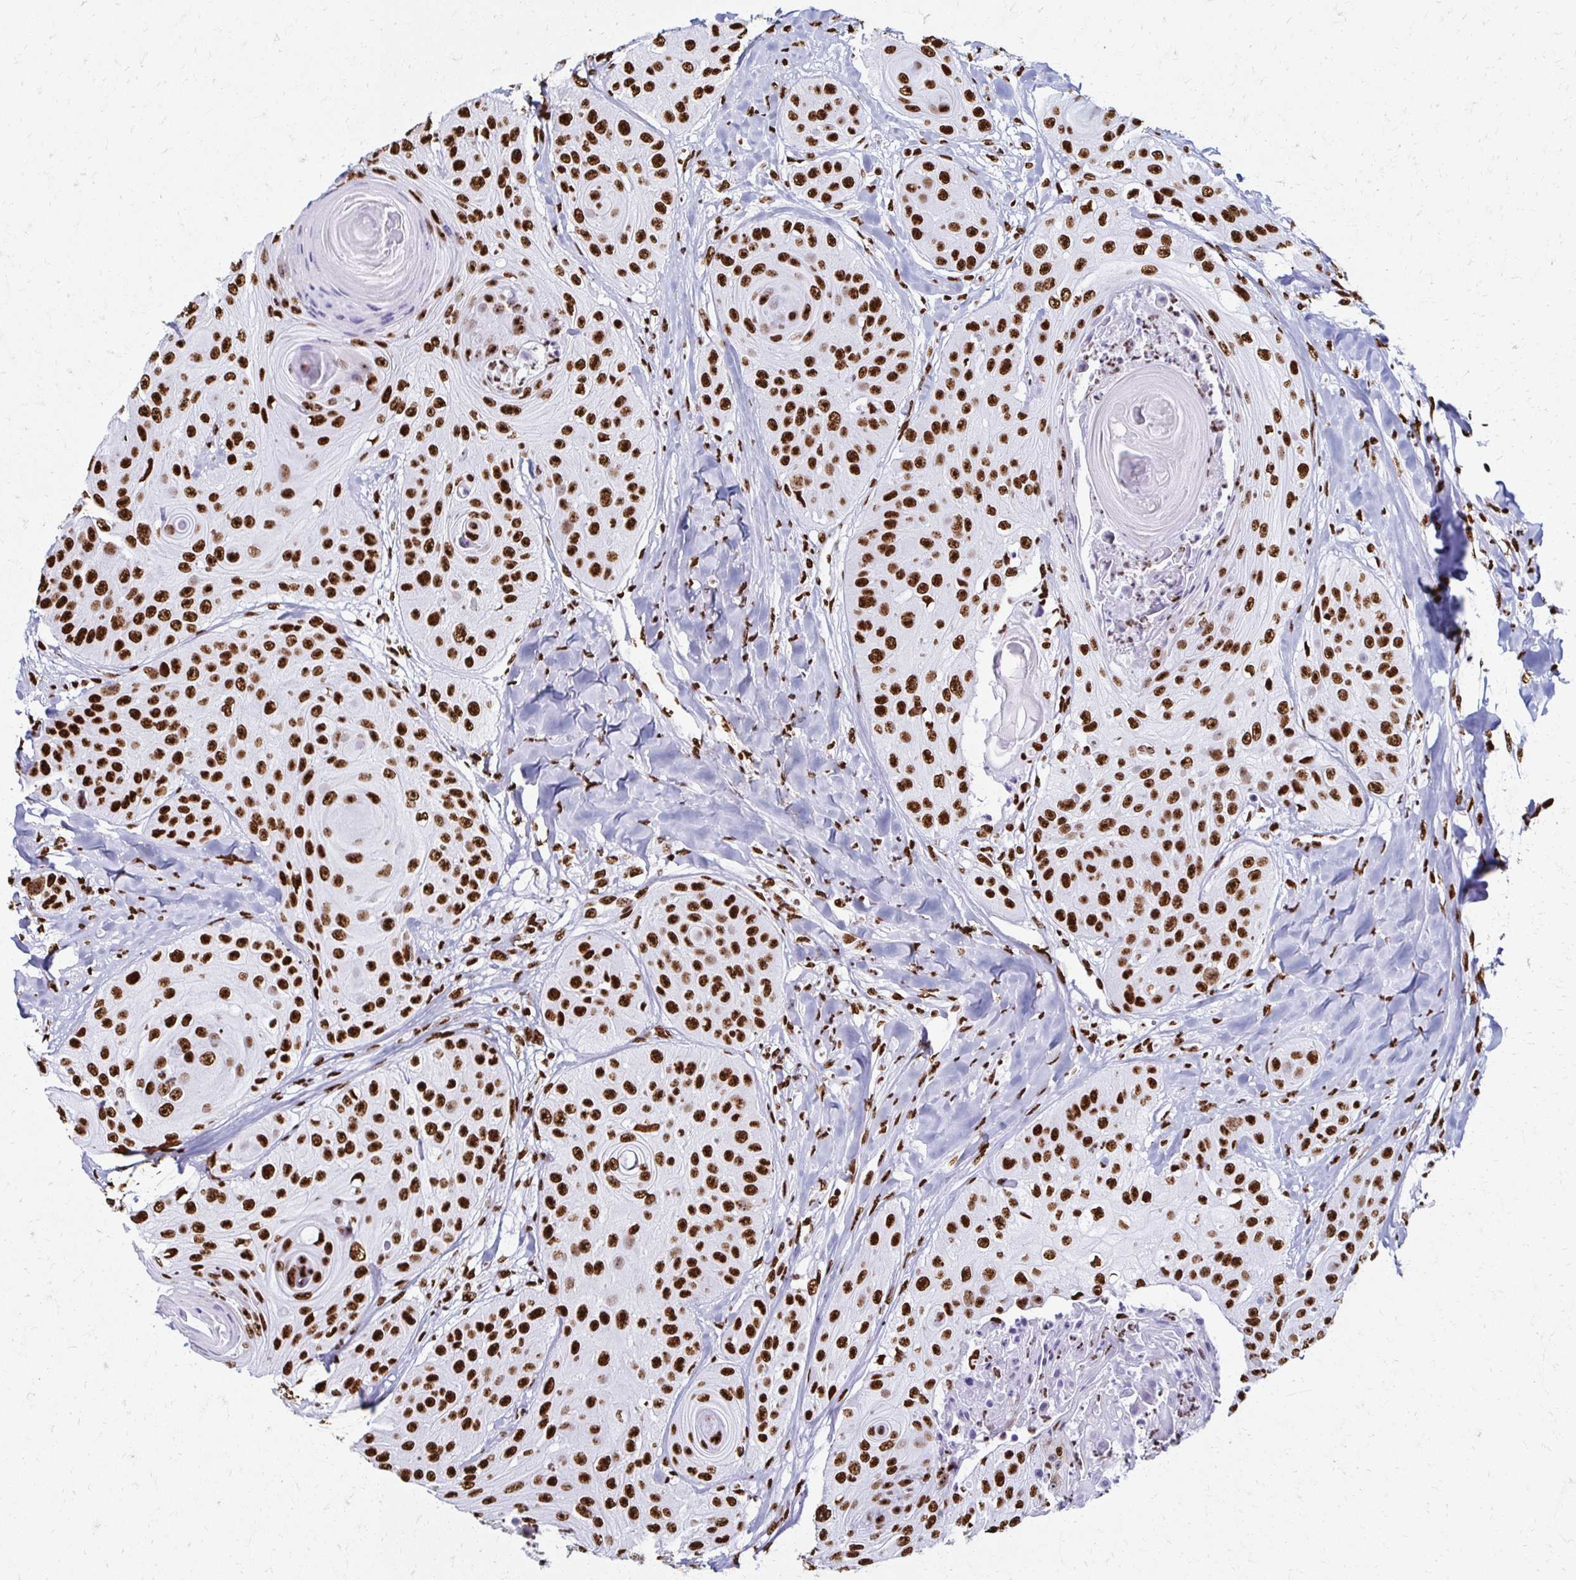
{"staining": {"intensity": "strong", "quantity": ">75%", "location": "nuclear"}, "tissue": "head and neck cancer", "cell_type": "Tumor cells", "image_type": "cancer", "snomed": [{"axis": "morphology", "description": "Squamous cell carcinoma, NOS"}, {"axis": "topography", "description": "Head-Neck"}], "caption": "IHC staining of head and neck cancer (squamous cell carcinoma), which reveals high levels of strong nuclear positivity in about >75% of tumor cells indicating strong nuclear protein expression. The staining was performed using DAB (3,3'-diaminobenzidine) (brown) for protein detection and nuclei were counterstained in hematoxylin (blue).", "gene": "NONO", "patient": {"sex": "male", "age": 83}}